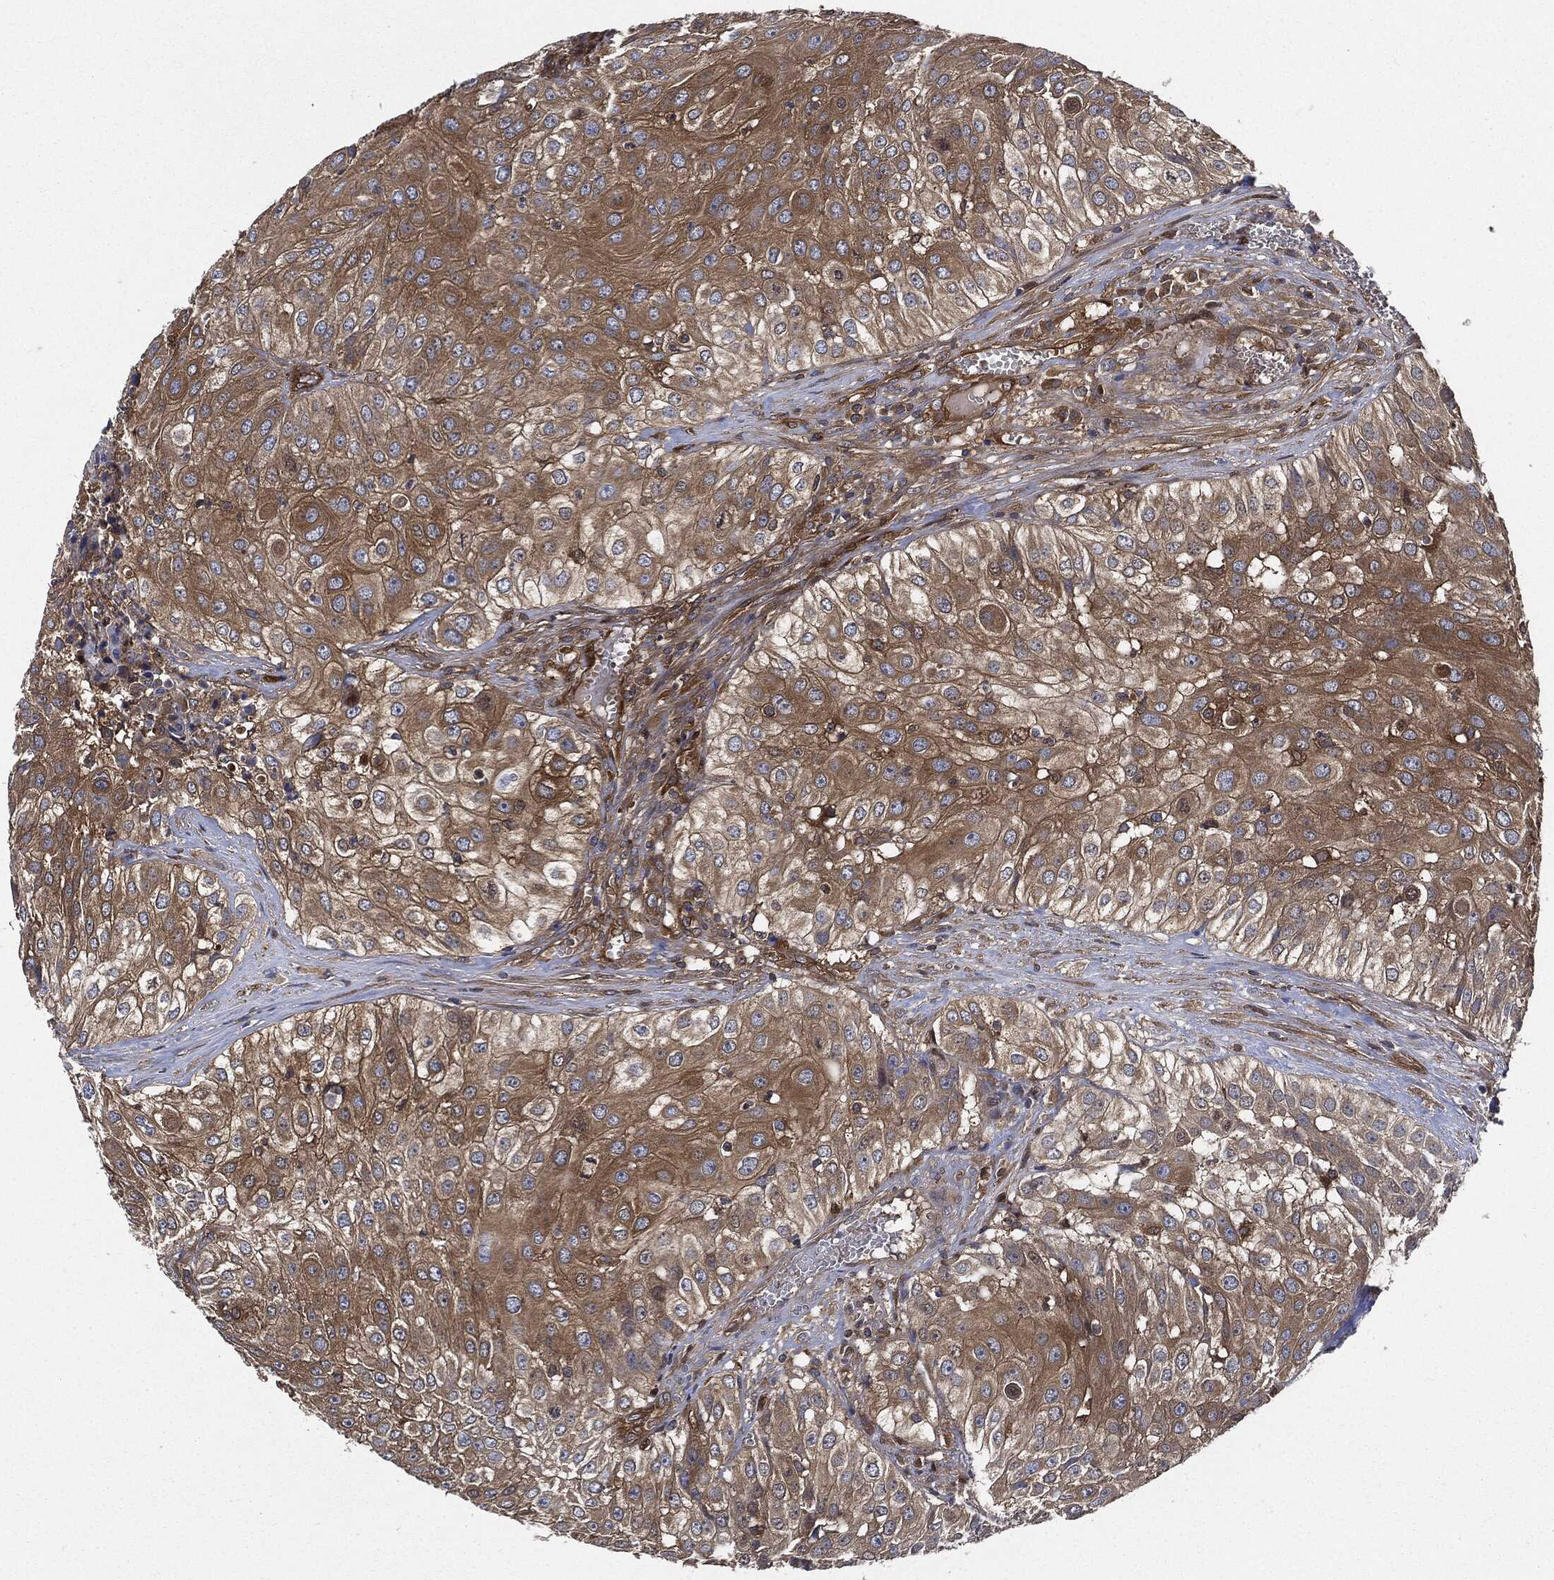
{"staining": {"intensity": "moderate", "quantity": ">75%", "location": "cytoplasmic/membranous"}, "tissue": "urothelial cancer", "cell_type": "Tumor cells", "image_type": "cancer", "snomed": [{"axis": "morphology", "description": "Urothelial carcinoma, High grade"}, {"axis": "topography", "description": "Urinary bladder"}], "caption": "Tumor cells demonstrate medium levels of moderate cytoplasmic/membranous staining in about >75% of cells in human high-grade urothelial carcinoma.", "gene": "XPNPEP1", "patient": {"sex": "female", "age": 79}}